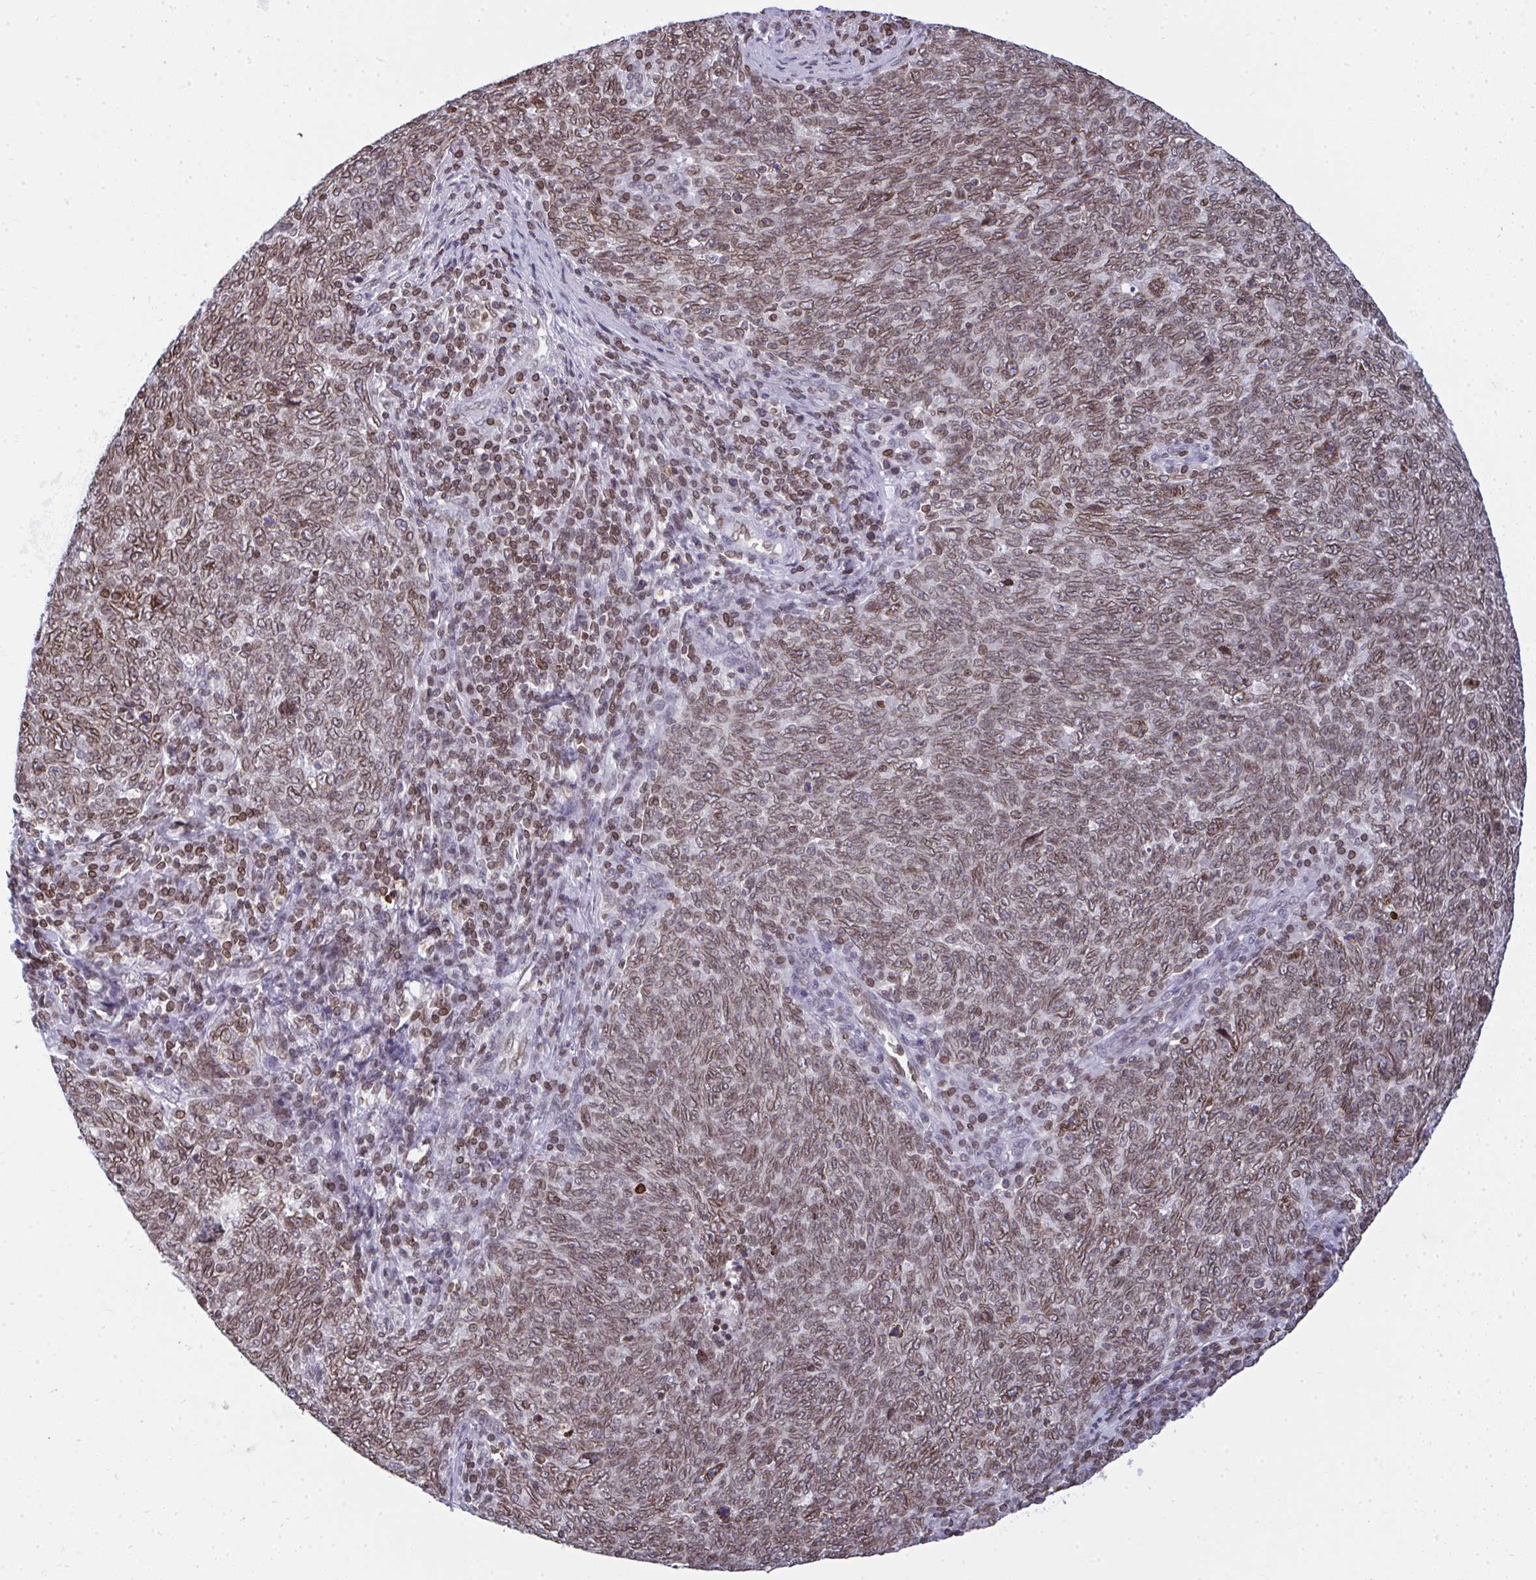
{"staining": {"intensity": "moderate", "quantity": ">75%", "location": "cytoplasmic/membranous,nuclear"}, "tissue": "lung cancer", "cell_type": "Tumor cells", "image_type": "cancer", "snomed": [{"axis": "morphology", "description": "Squamous cell carcinoma, NOS"}, {"axis": "topography", "description": "Lung"}], "caption": "There is medium levels of moderate cytoplasmic/membranous and nuclear positivity in tumor cells of squamous cell carcinoma (lung), as demonstrated by immunohistochemical staining (brown color).", "gene": "LMNB2", "patient": {"sex": "female", "age": 72}}